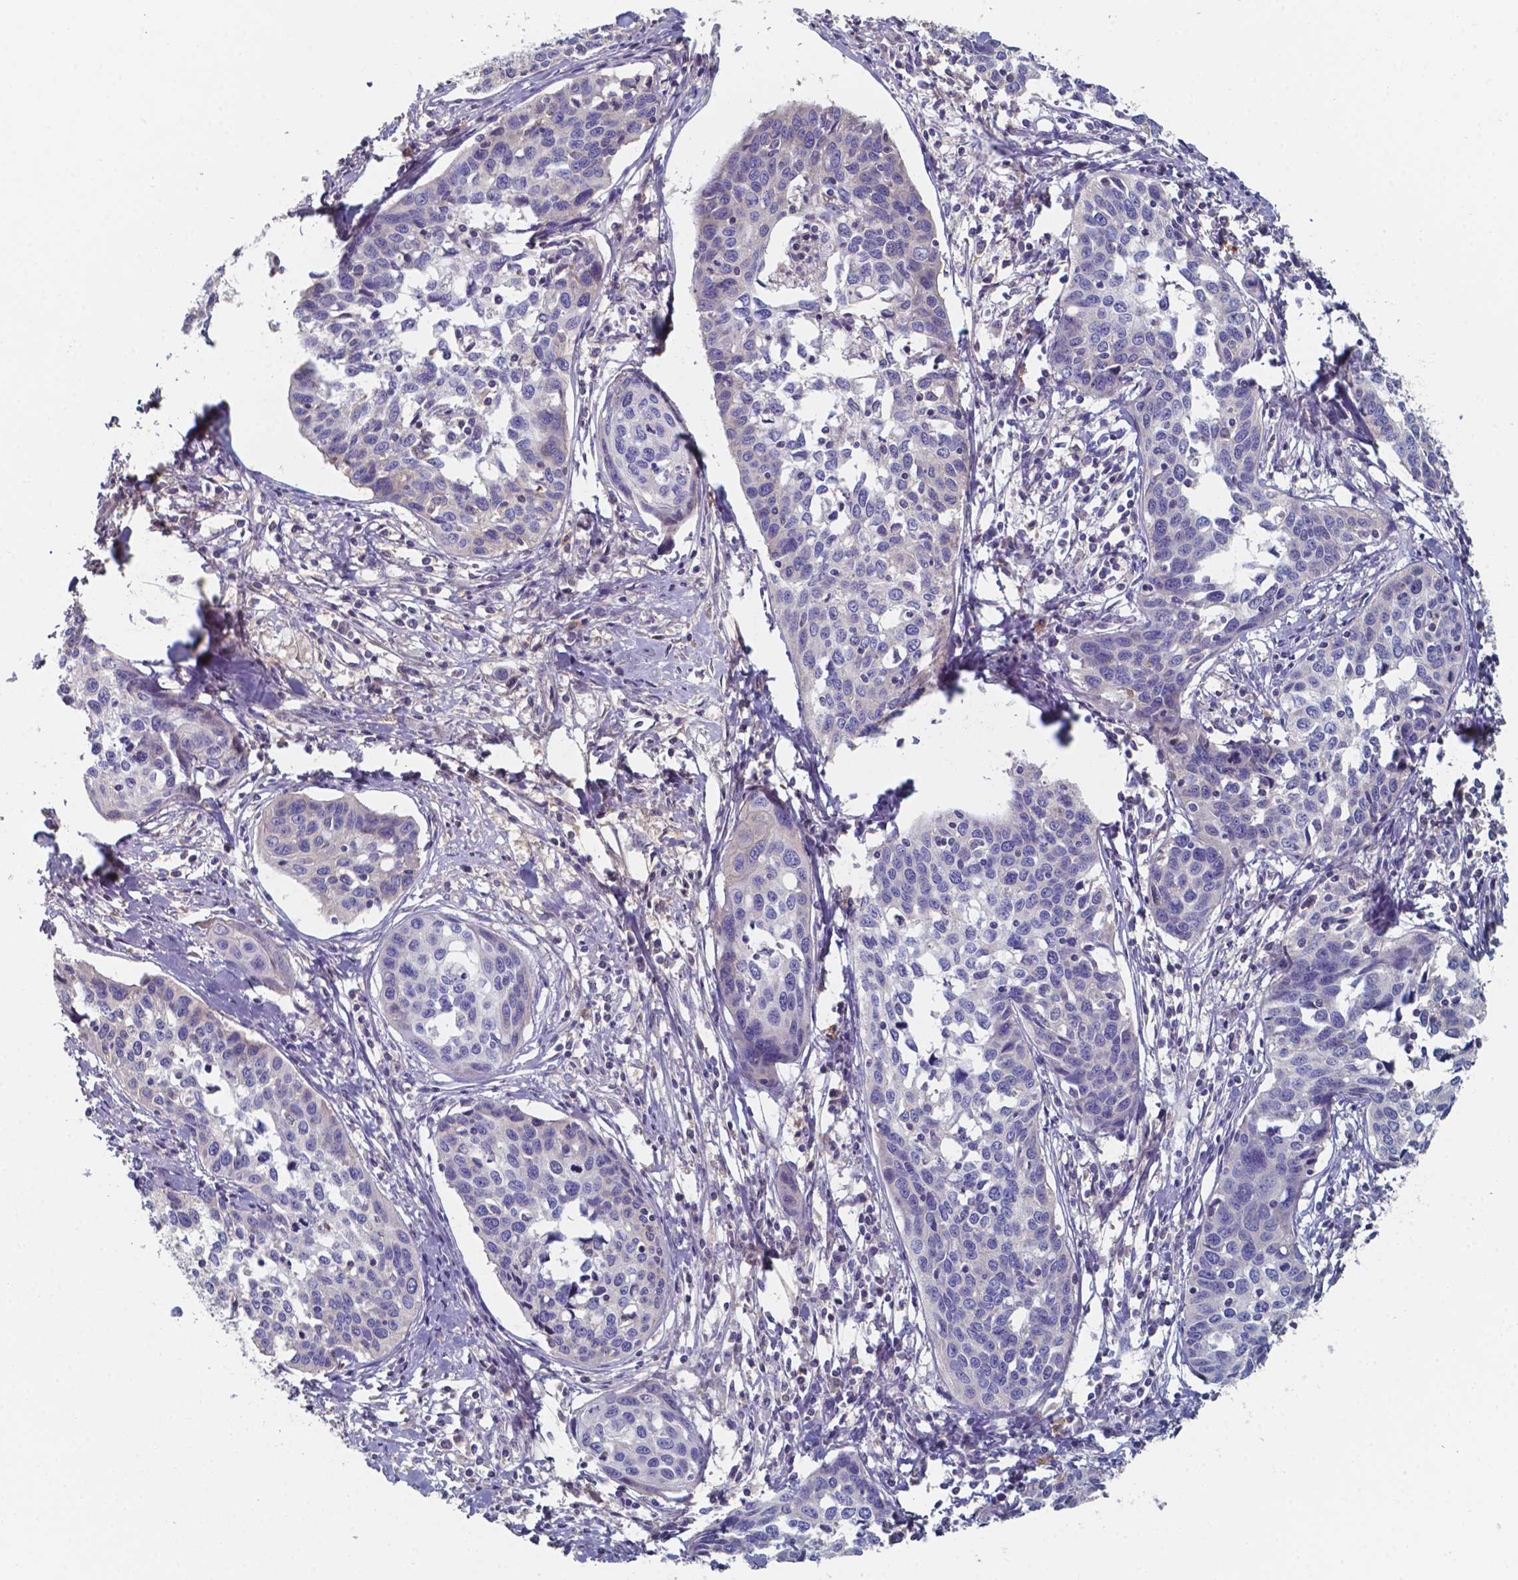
{"staining": {"intensity": "negative", "quantity": "none", "location": "none"}, "tissue": "cervical cancer", "cell_type": "Tumor cells", "image_type": "cancer", "snomed": [{"axis": "morphology", "description": "Squamous cell carcinoma, NOS"}, {"axis": "topography", "description": "Cervix"}], "caption": "Cervical cancer (squamous cell carcinoma) was stained to show a protein in brown. There is no significant expression in tumor cells. Brightfield microscopy of IHC stained with DAB (3,3'-diaminobenzidine) (brown) and hematoxylin (blue), captured at high magnification.", "gene": "BTBD17", "patient": {"sex": "female", "age": 31}}